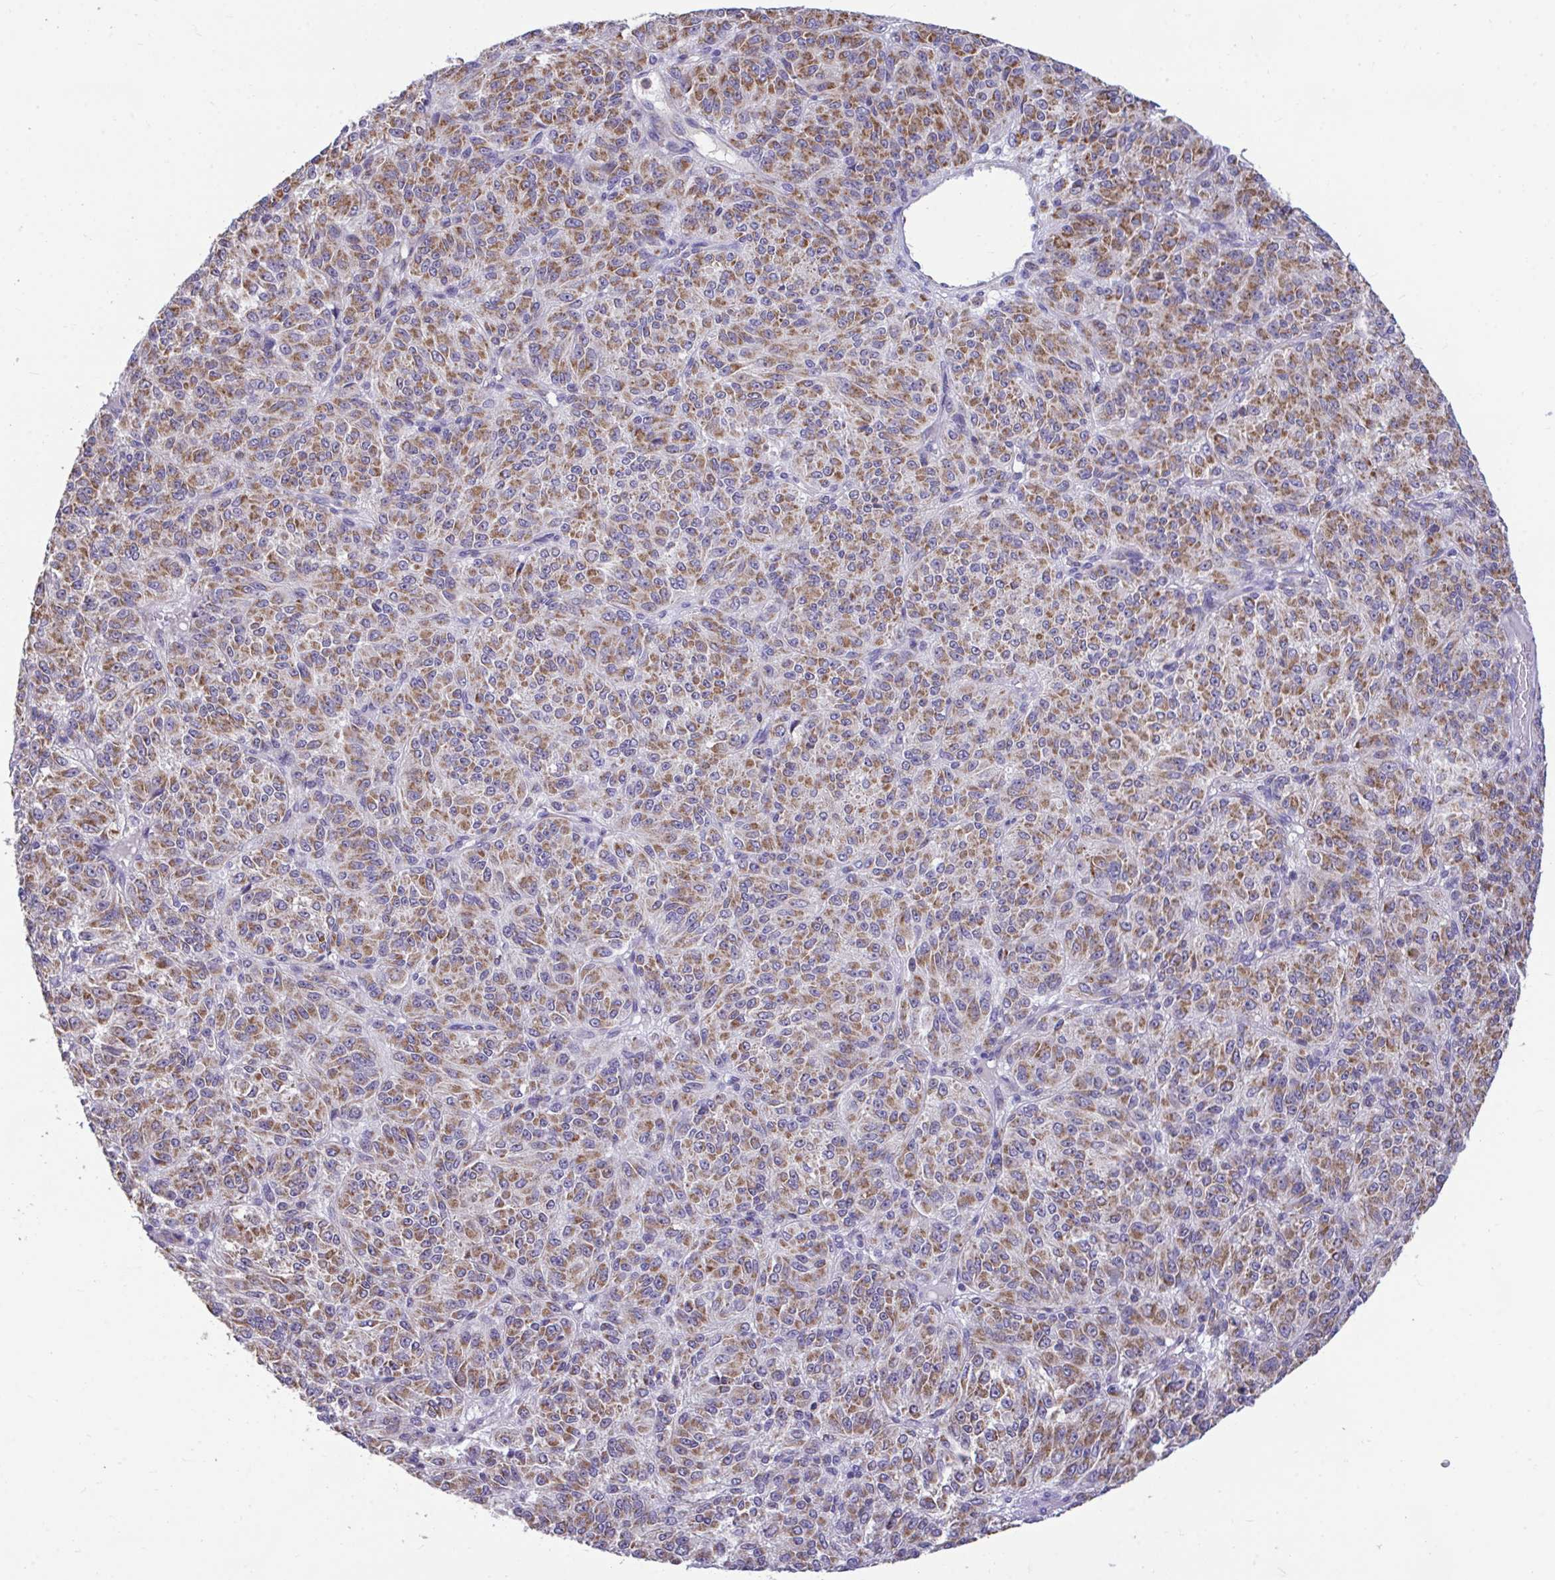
{"staining": {"intensity": "moderate", "quantity": ">75%", "location": "cytoplasmic/membranous"}, "tissue": "melanoma", "cell_type": "Tumor cells", "image_type": "cancer", "snomed": [{"axis": "morphology", "description": "Malignant melanoma, Metastatic site"}, {"axis": "topography", "description": "Brain"}], "caption": "A medium amount of moderate cytoplasmic/membranous positivity is identified in approximately >75% of tumor cells in malignant melanoma (metastatic site) tissue.", "gene": "SARS2", "patient": {"sex": "female", "age": 56}}